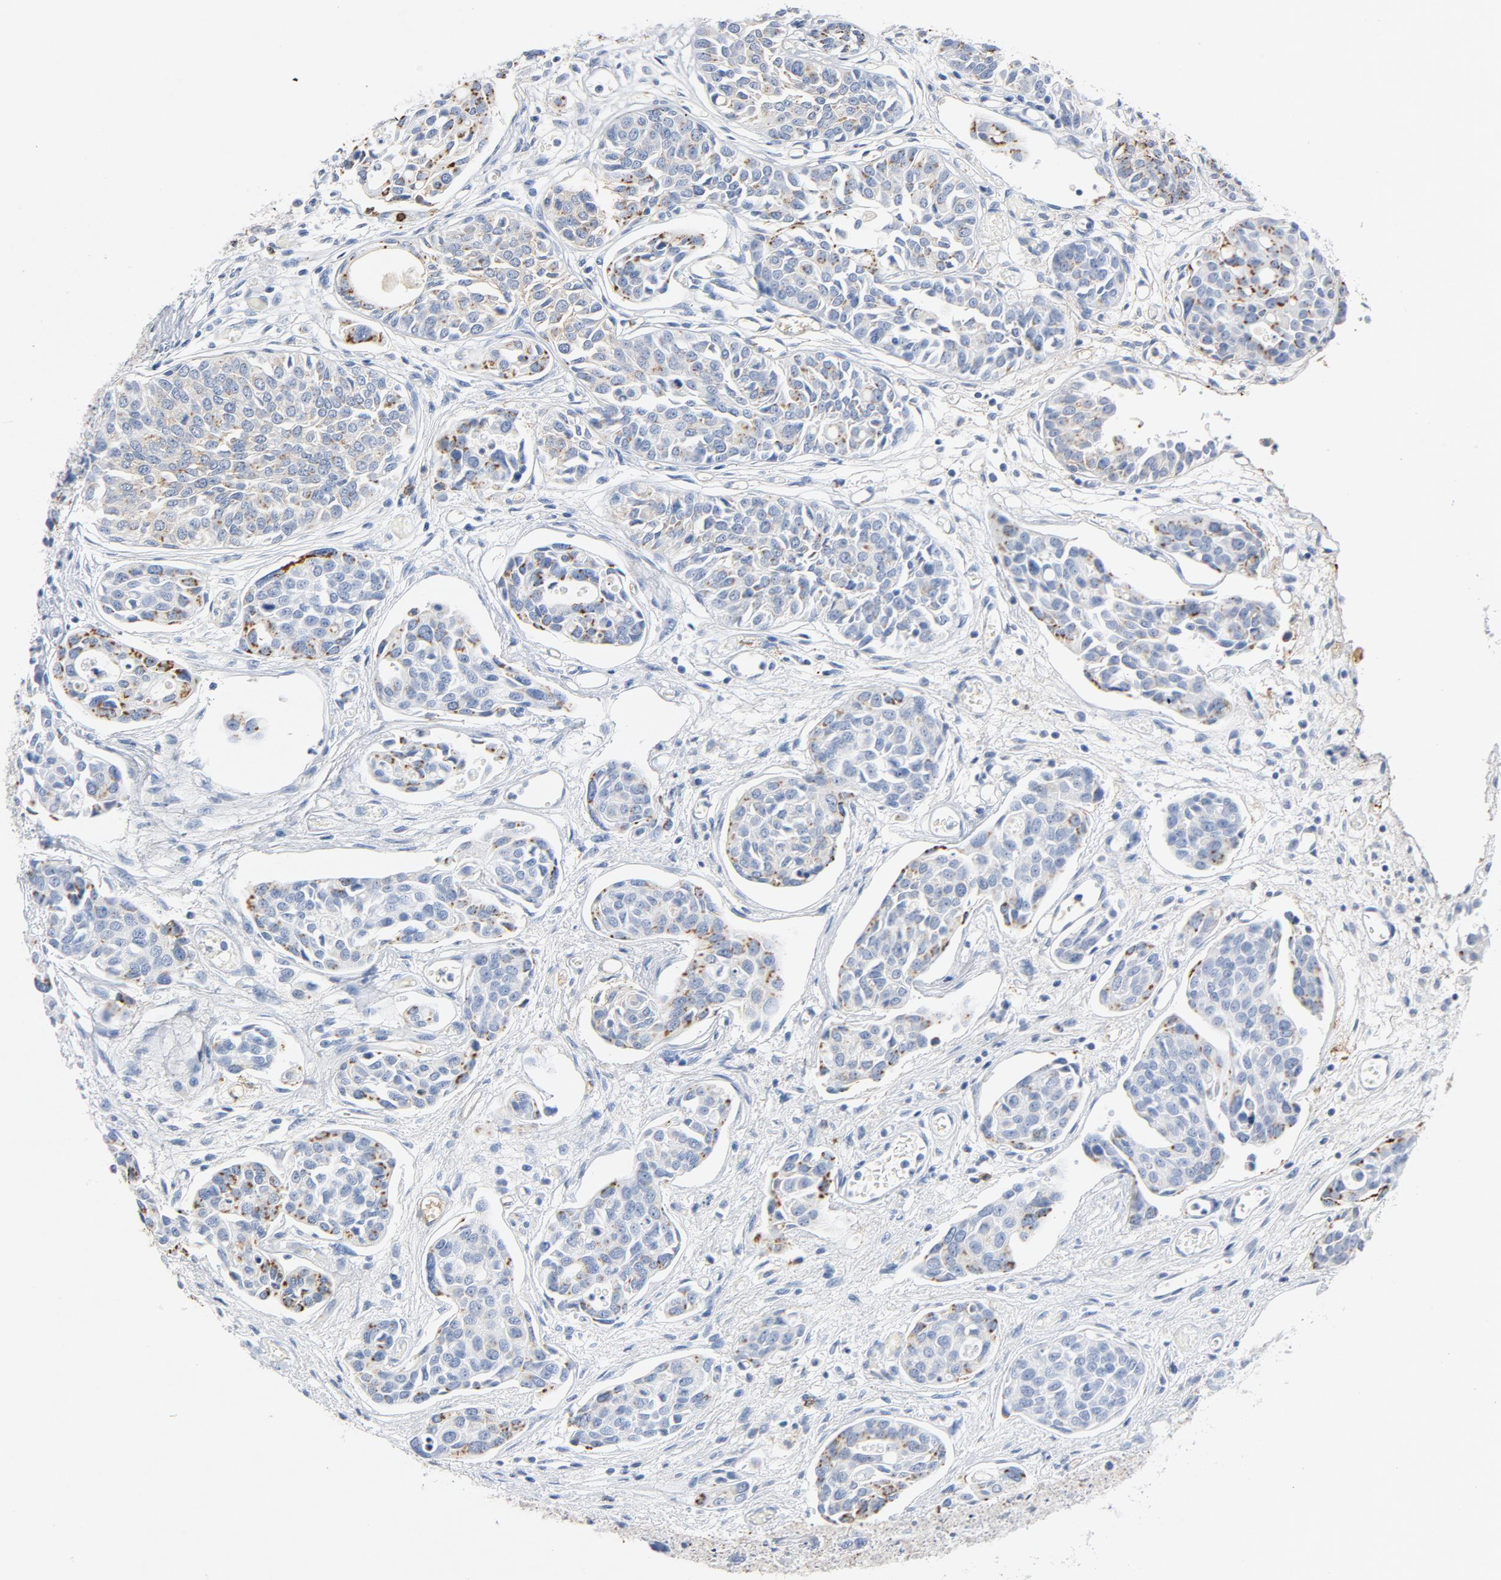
{"staining": {"intensity": "moderate", "quantity": "25%-75%", "location": "cytoplasmic/membranous"}, "tissue": "urothelial cancer", "cell_type": "Tumor cells", "image_type": "cancer", "snomed": [{"axis": "morphology", "description": "Urothelial carcinoma, High grade"}, {"axis": "topography", "description": "Urinary bladder"}], "caption": "Protein positivity by IHC demonstrates moderate cytoplasmic/membranous positivity in approximately 25%-75% of tumor cells in urothelial cancer. (IHC, brightfield microscopy, high magnification).", "gene": "PTPRB", "patient": {"sex": "male", "age": 78}}